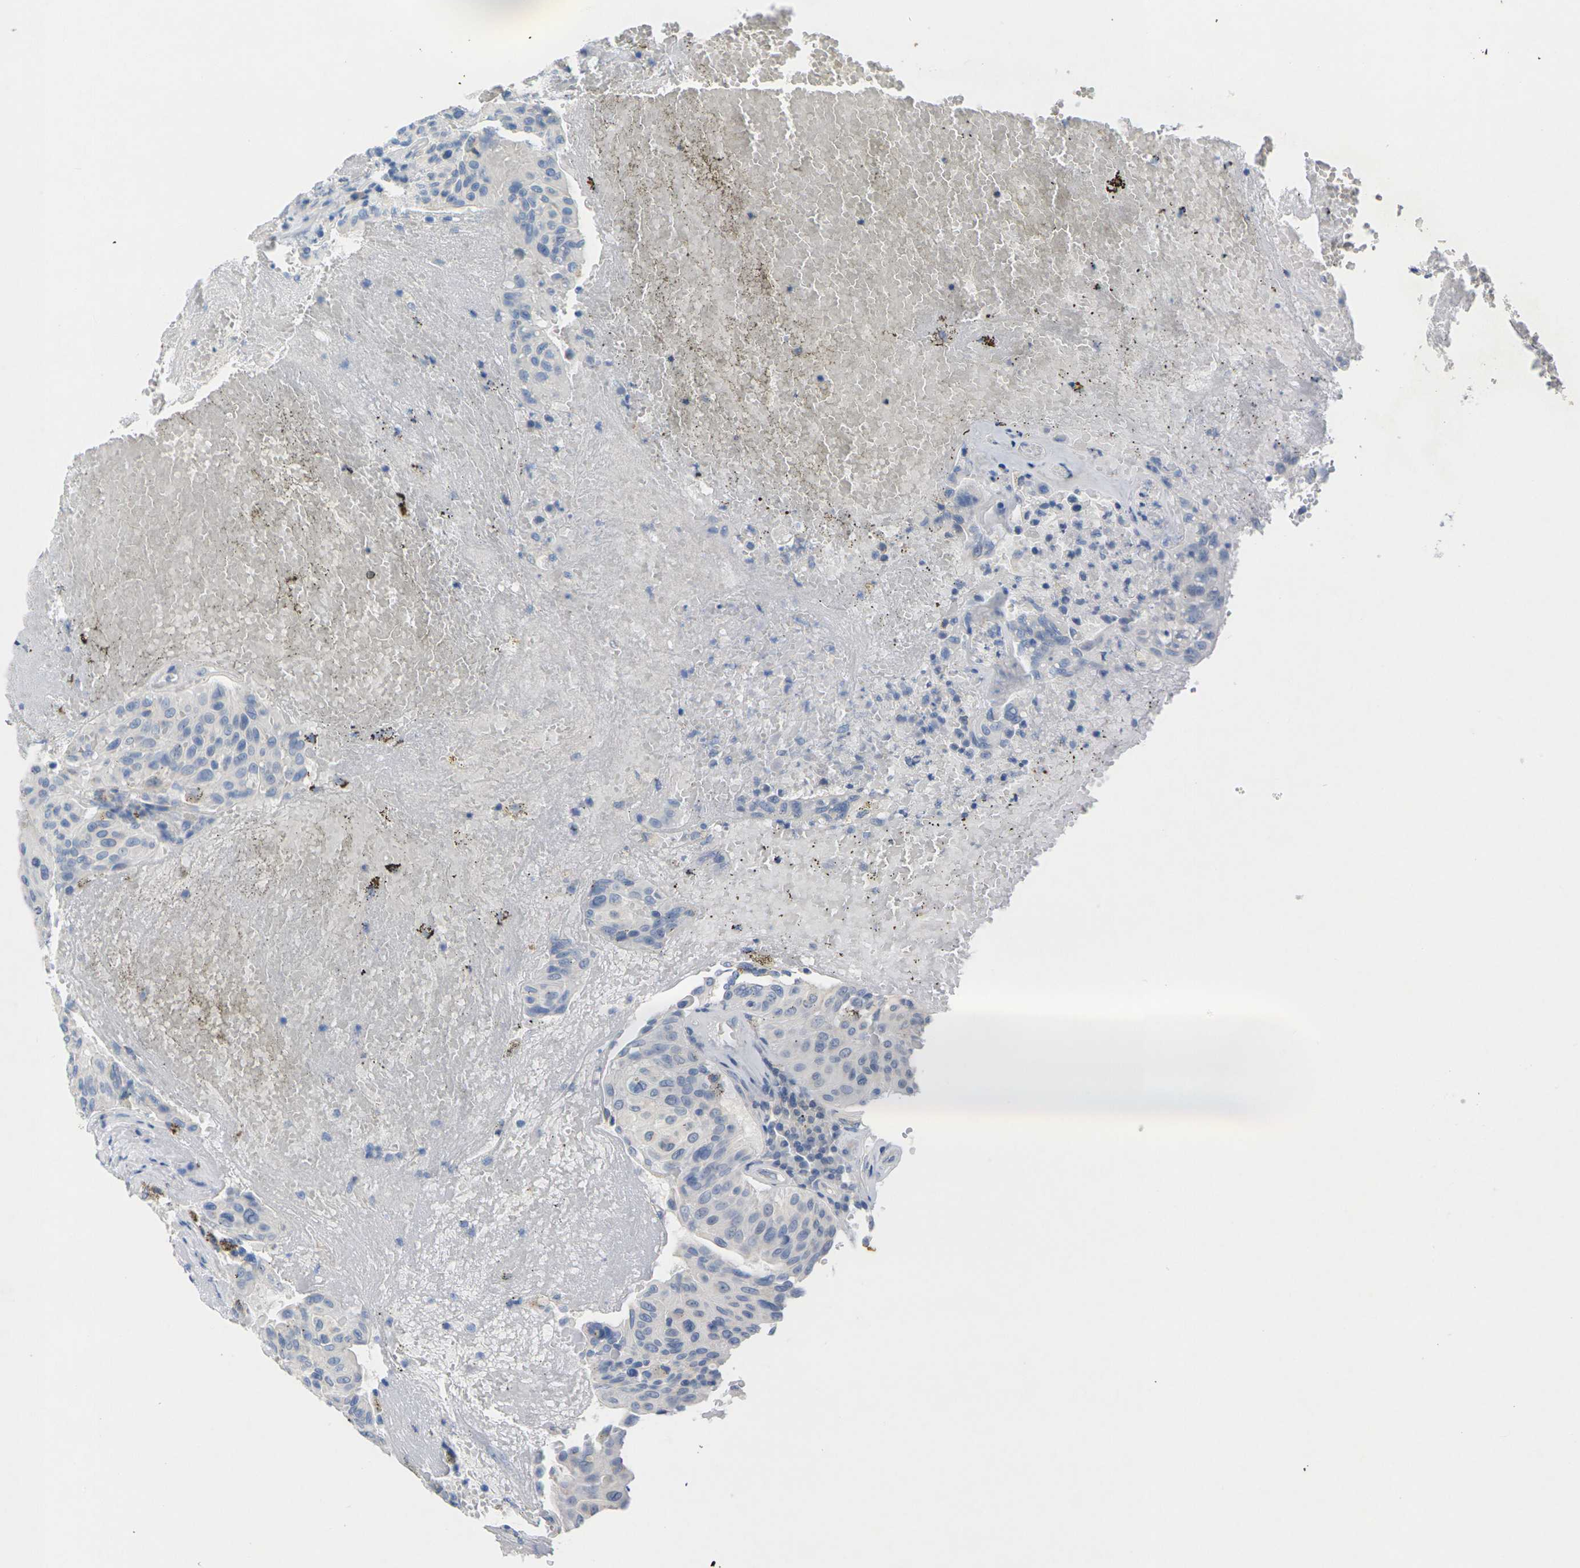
{"staining": {"intensity": "negative", "quantity": "none", "location": "none"}, "tissue": "urothelial cancer", "cell_type": "Tumor cells", "image_type": "cancer", "snomed": [{"axis": "morphology", "description": "Urothelial carcinoma, High grade"}, {"axis": "topography", "description": "Urinary bladder"}], "caption": "An immunohistochemistry micrograph of urothelial carcinoma (high-grade) is shown. There is no staining in tumor cells of urothelial carcinoma (high-grade).", "gene": "TNNI3", "patient": {"sex": "male", "age": 66}}